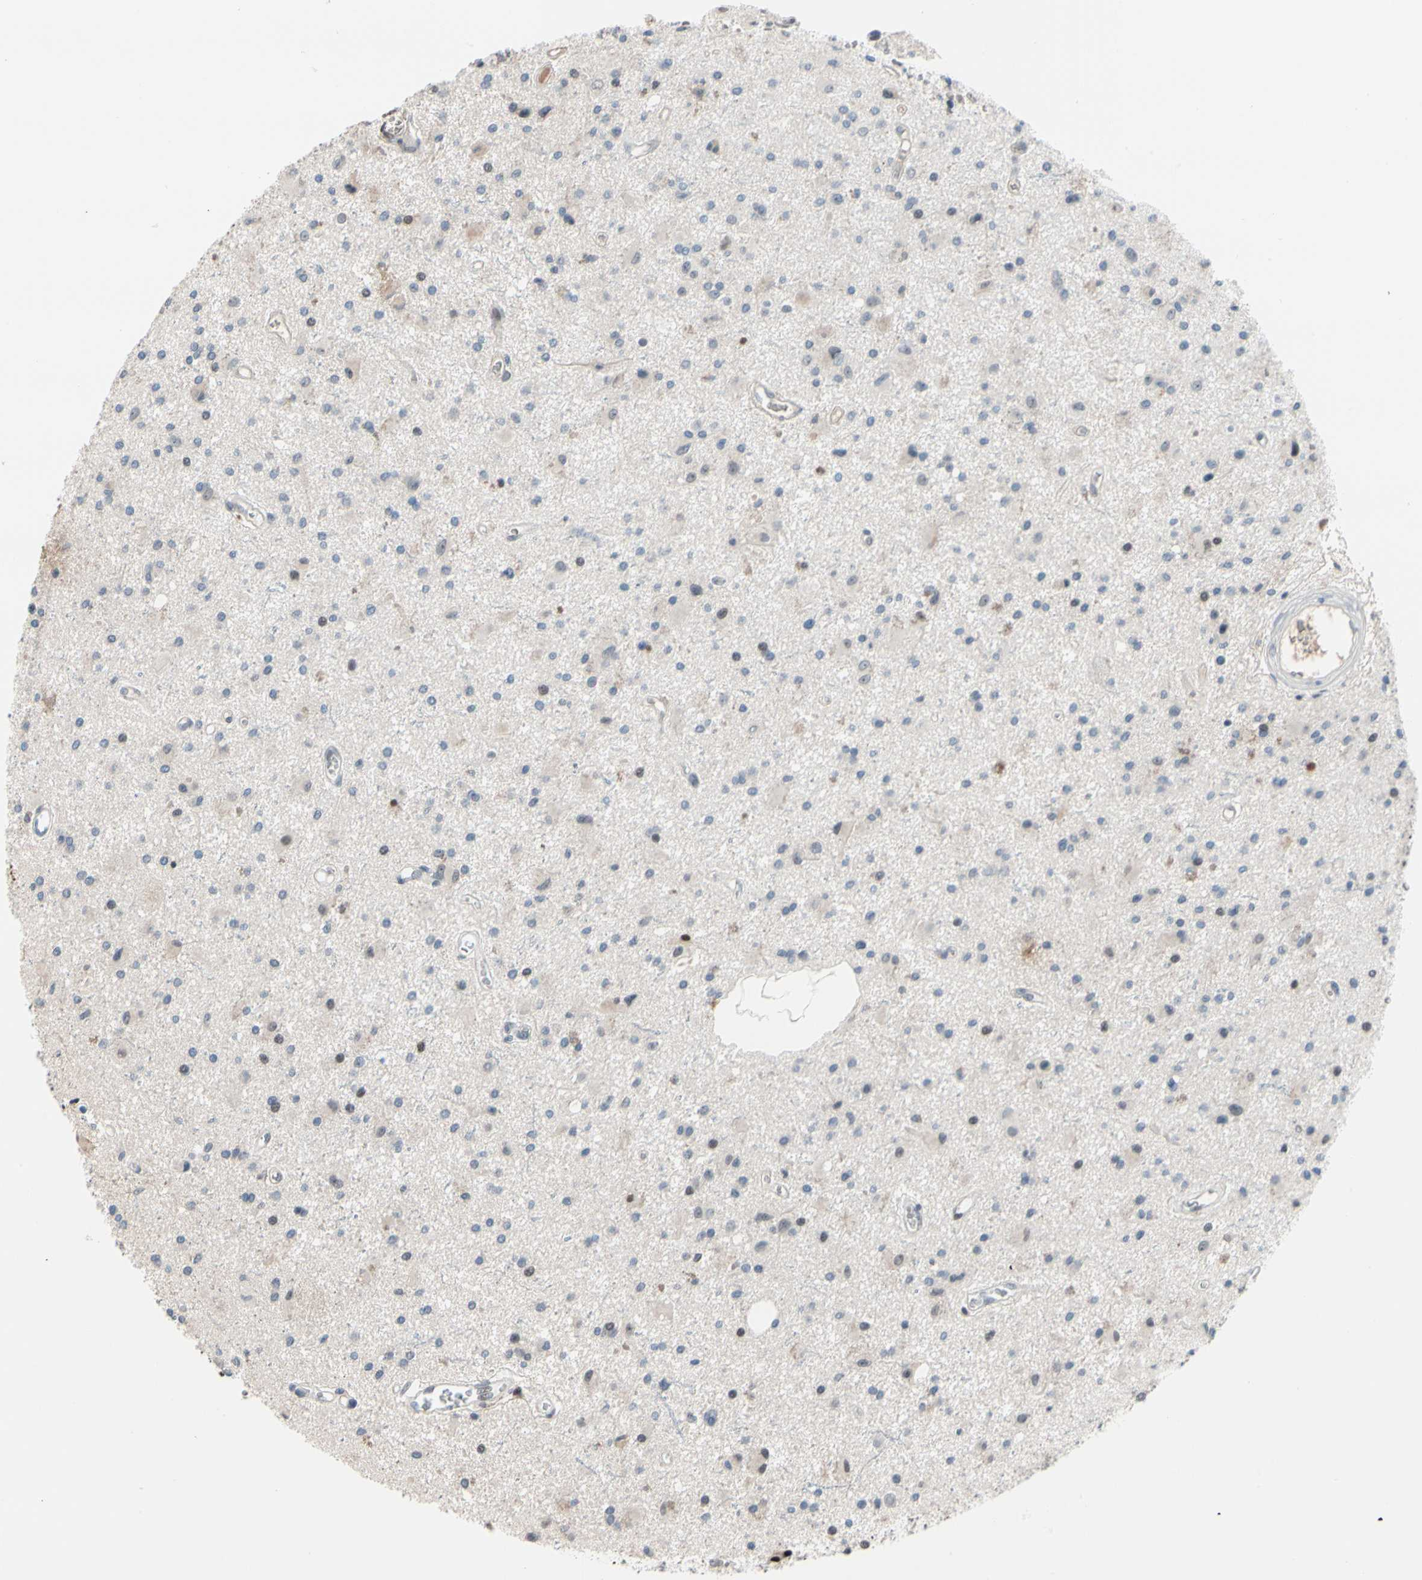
{"staining": {"intensity": "weak", "quantity": "25%-75%", "location": "nuclear"}, "tissue": "glioma", "cell_type": "Tumor cells", "image_type": "cancer", "snomed": [{"axis": "morphology", "description": "Glioma, malignant, Low grade"}, {"axis": "topography", "description": "Brain"}], "caption": "Immunohistochemistry (IHC) photomicrograph of neoplastic tissue: glioma stained using IHC reveals low levels of weak protein expression localized specifically in the nuclear of tumor cells, appearing as a nuclear brown color.", "gene": "FOXO3", "patient": {"sex": "male", "age": 58}}